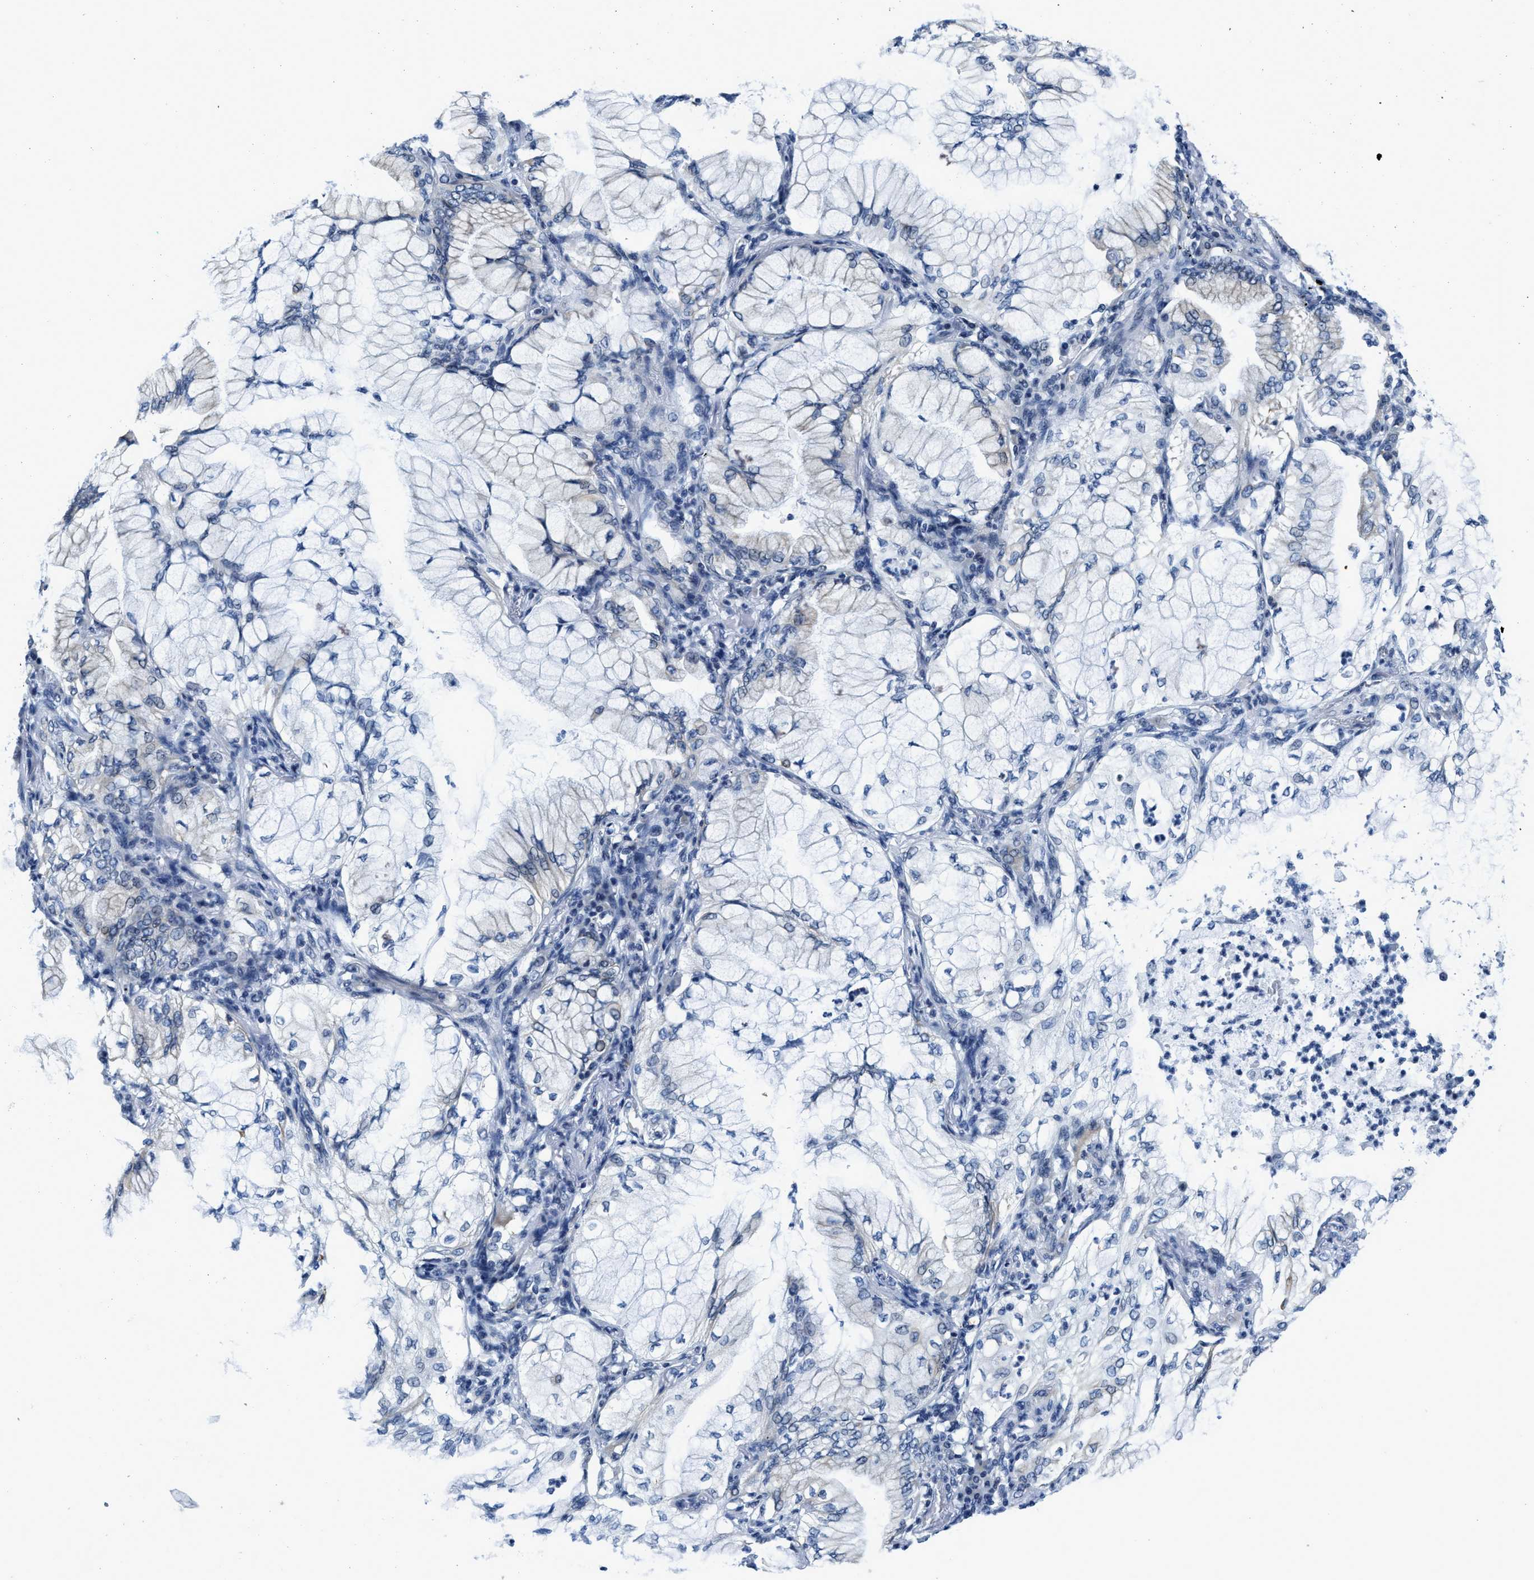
{"staining": {"intensity": "negative", "quantity": "none", "location": "none"}, "tissue": "lung cancer", "cell_type": "Tumor cells", "image_type": "cancer", "snomed": [{"axis": "morphology", "description": "Adenocarcinoma, NOS"}, {"axis": "topography", "description": "Lung"}], "caption": "Immunohistochemical staining of human adenocarcinoma (lung) shows no significant staining in tumor cells.", "gene": "ASZ1", "patient": {"sex": "female", "age": 70}}